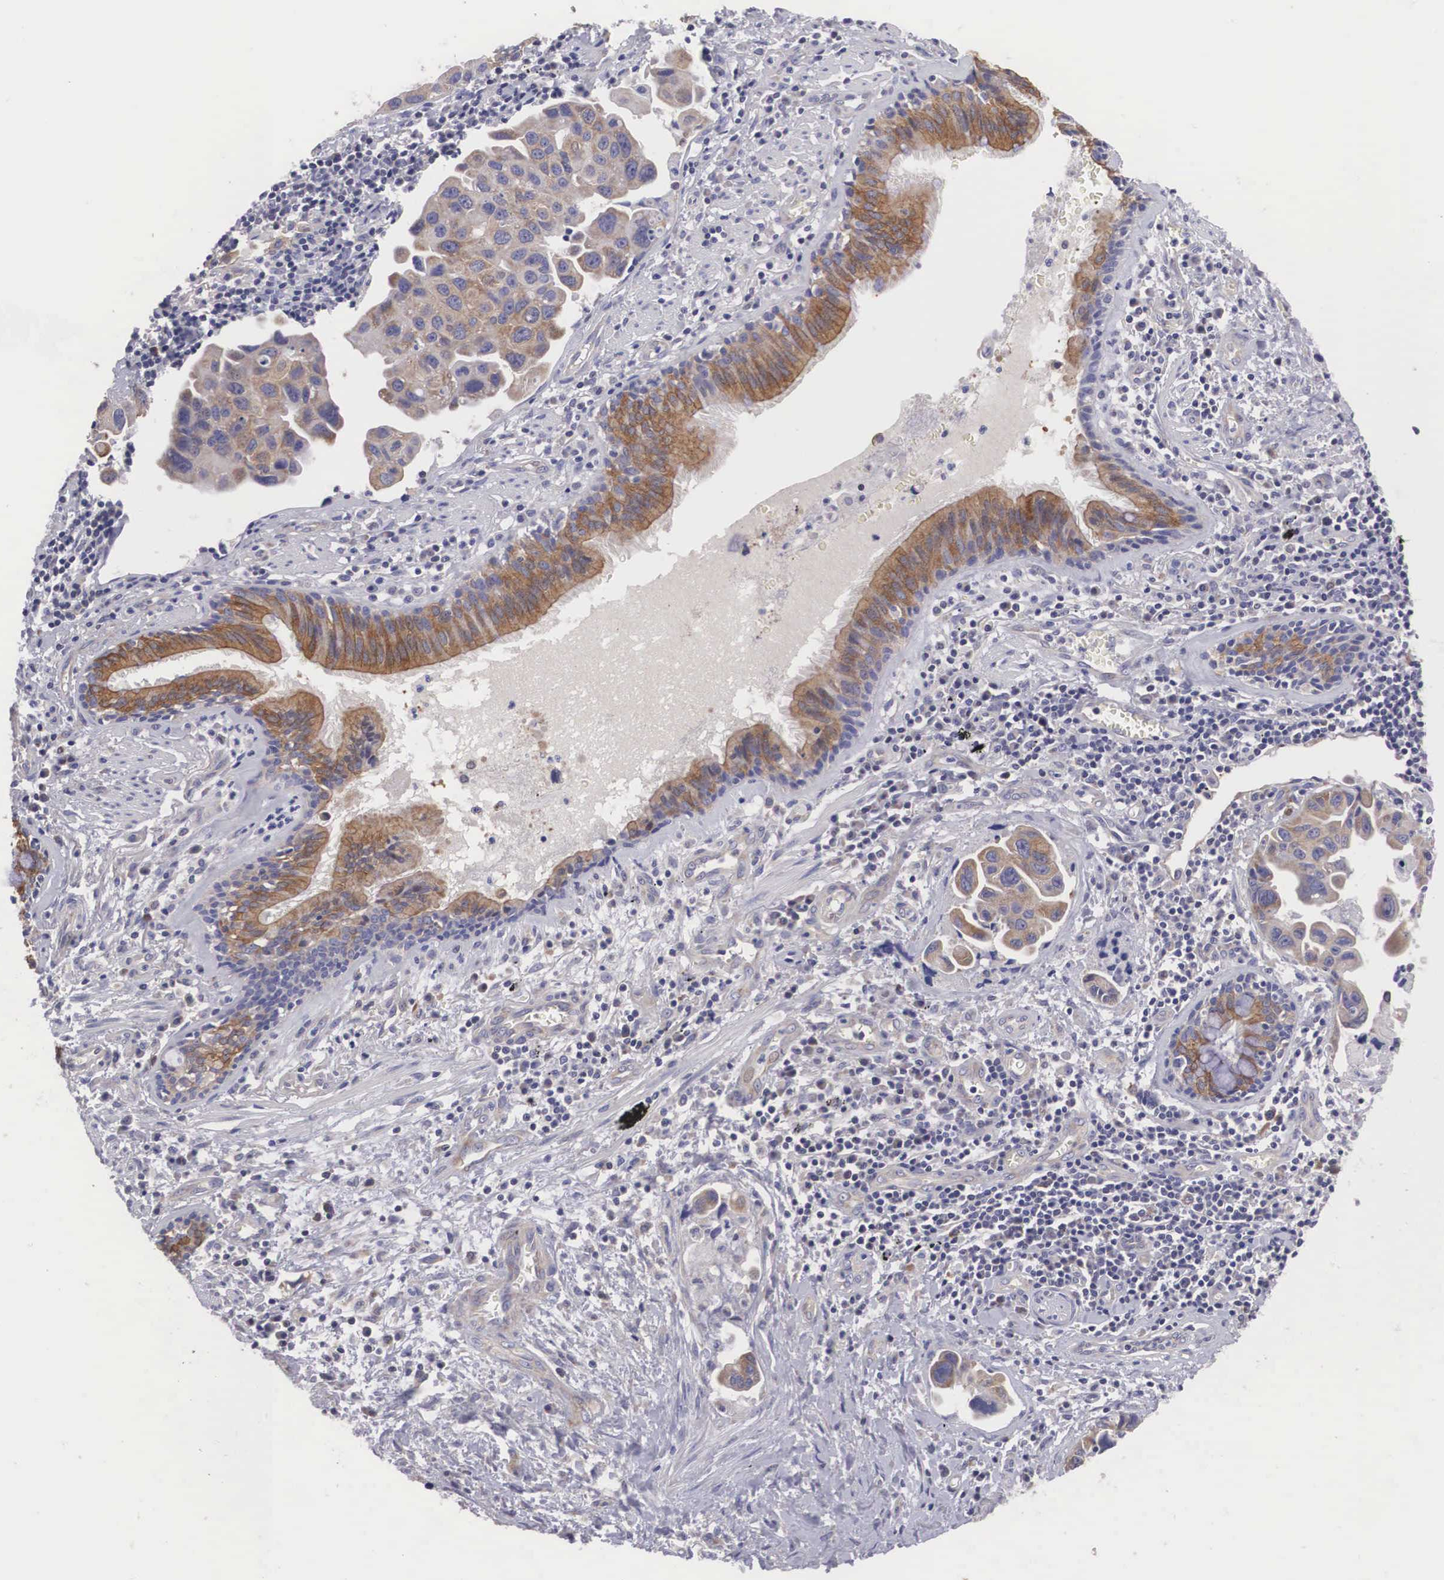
{"staining": {"intensity": "weak", "quantity": "25%-75%", "location": "cytoplasmic/membranous"}, "tissue": "lung cancer", "cell_type": "Tumor cells", "image_type": "cancer", "snomed": [{"axis": "morphology", "description": "Adenocarcinoma, NOS"}, {"axis": "topography", "description": "Lung"}], "caption": "Immunohistochemical staining of lung cancer (adenocarcinoma) demonstrates low levels of weak cytoplasmic/membranous expression in about 25%-75% of tumor cells.", "gene": "TXLNG", "patient": {"sex": "male", "age": 64}}